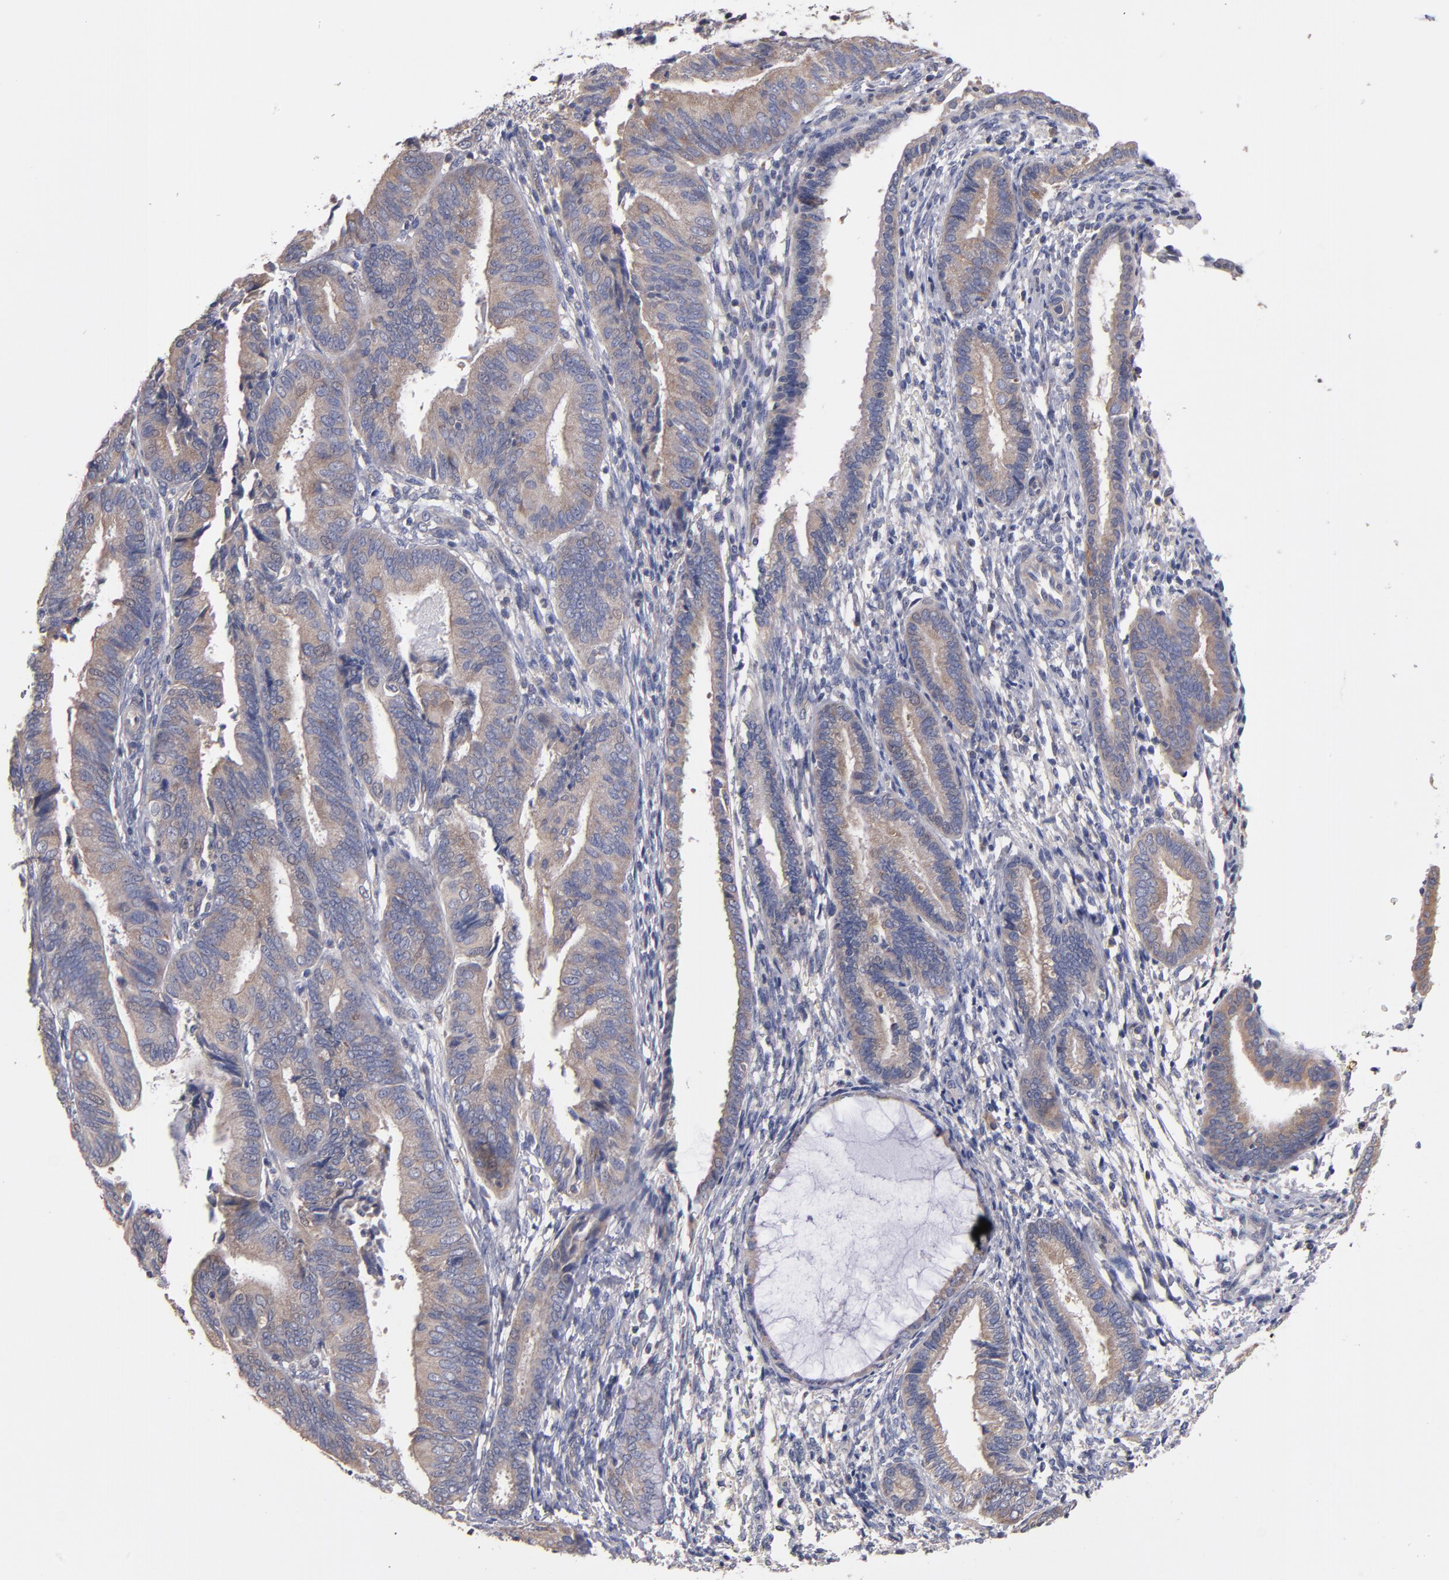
{"staining": {"intensity": "weak", "quantity": ">75%", "location": "cytoplasmic/membranous"}, "tissue": "endometrial cancer", "cell_type": "Tumor cells", "image_type": "cancer", "snomed": [{"axis": "morphology", "description": "Adenocarcinoma, NOS"}, {"axis": "topography", "description": "Endometrium"}], "caption": "Approximately >75% of tumor cells in endometrial cancer (adenocarcinoma) display weak cytoplasmic/membranous protein staining as visualized by brown immunohistochemical staining.", "gene": "DACT1", "patient": {"sex": "female", "age": 63}}